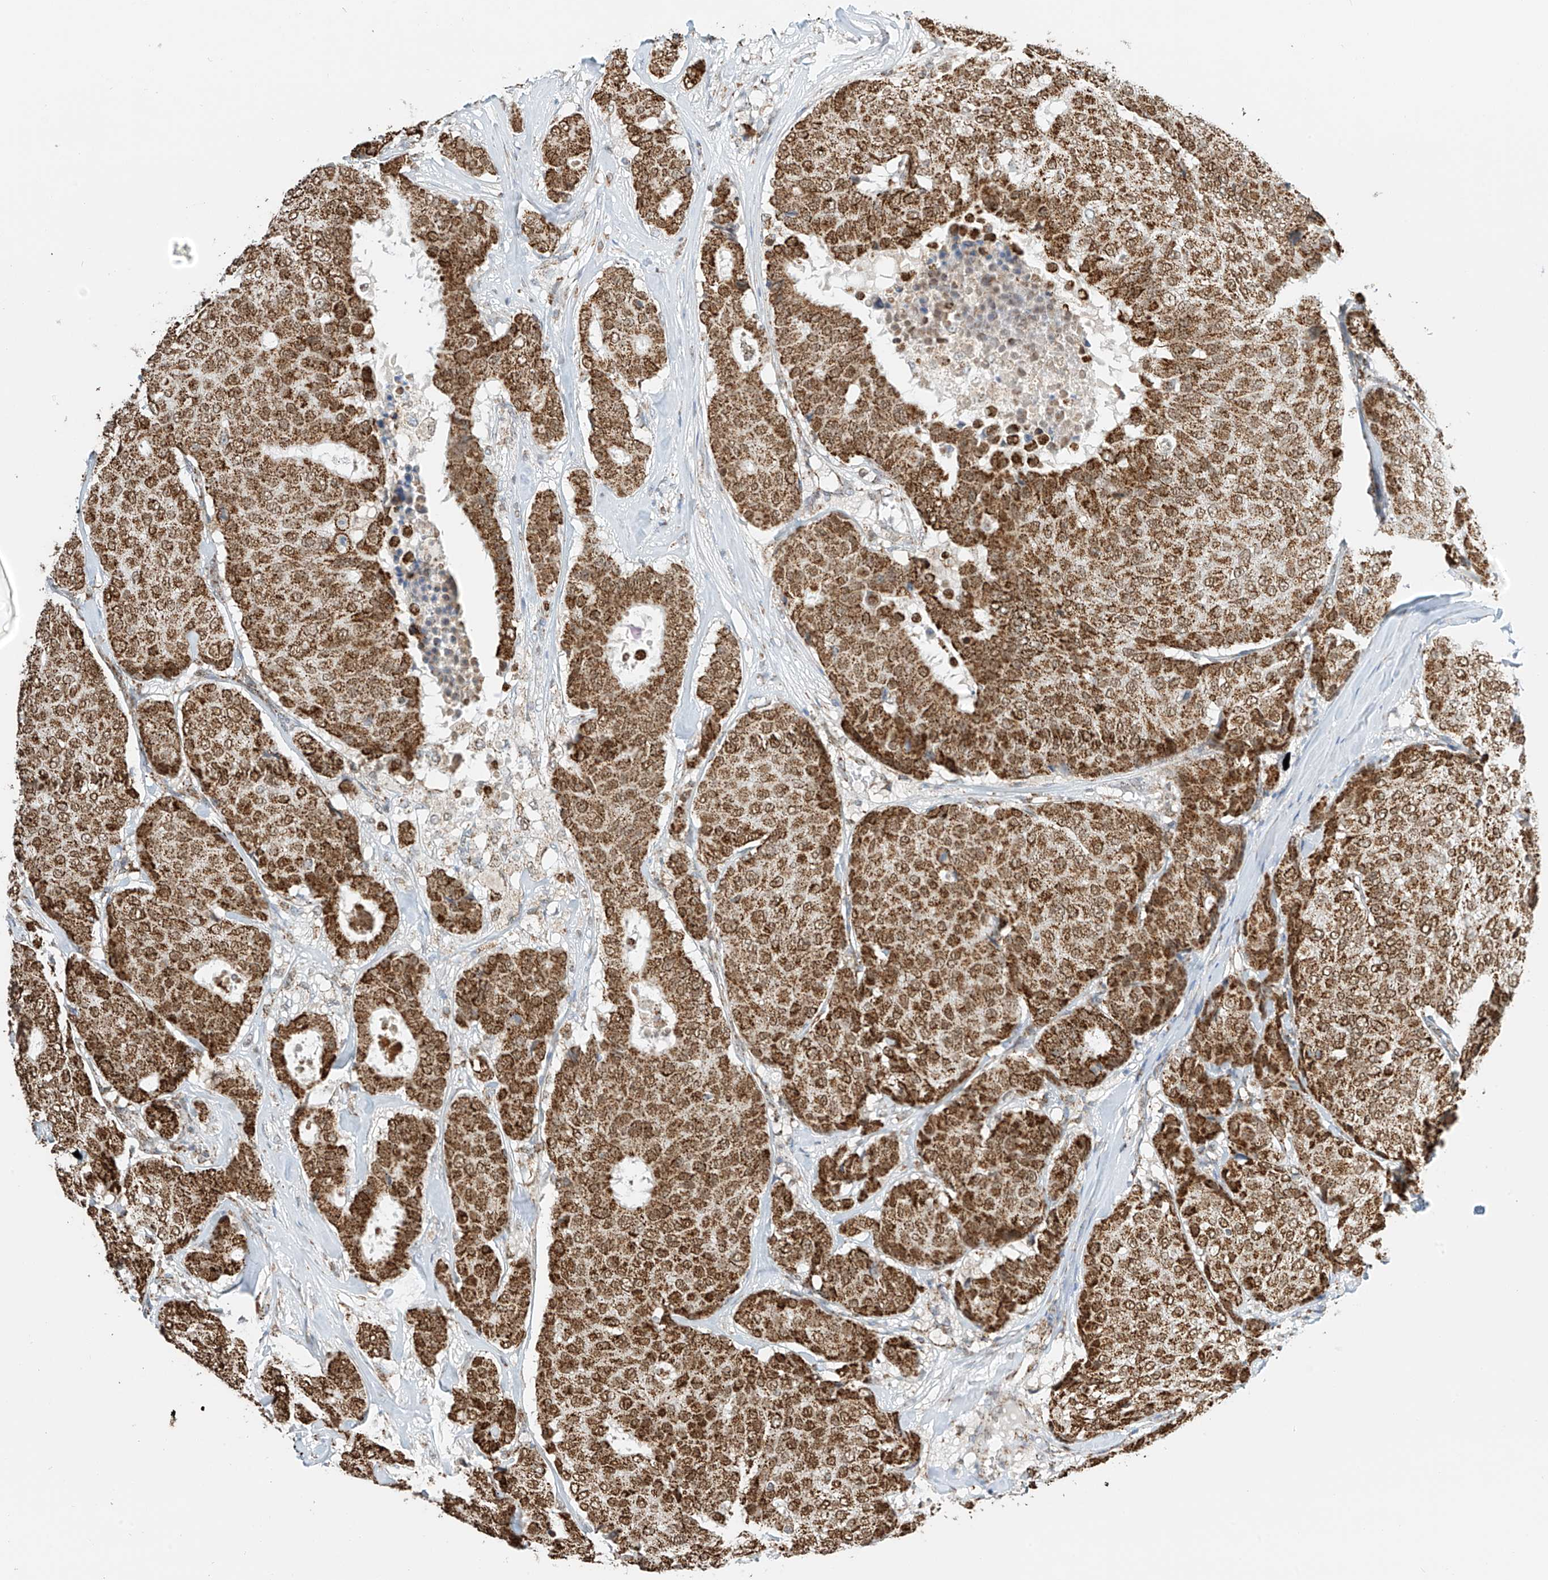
{"staining": {"intensity": "moderate", "quantity": ">75%", "location": "cytoplasmic/membranous"}, "tissue": "breast cancer", "cell_type": "Tumor cells", "image_type": "cancer", "snomed": [{"axis": "morphology", "description": "Duct carcinoma"}, {"axis": "topography", "description": "Breast"}], "caption": "This histopathology image reveals breast cancer stained with immunohistochemistry to label a protein in brown. The cytoplasmic/membranous of tumor cells show moderate positivity for the protein. Nuclei are counter-stained blue.", "gene": "PPA2", "patient": {"sex": "female", "age": 75}}